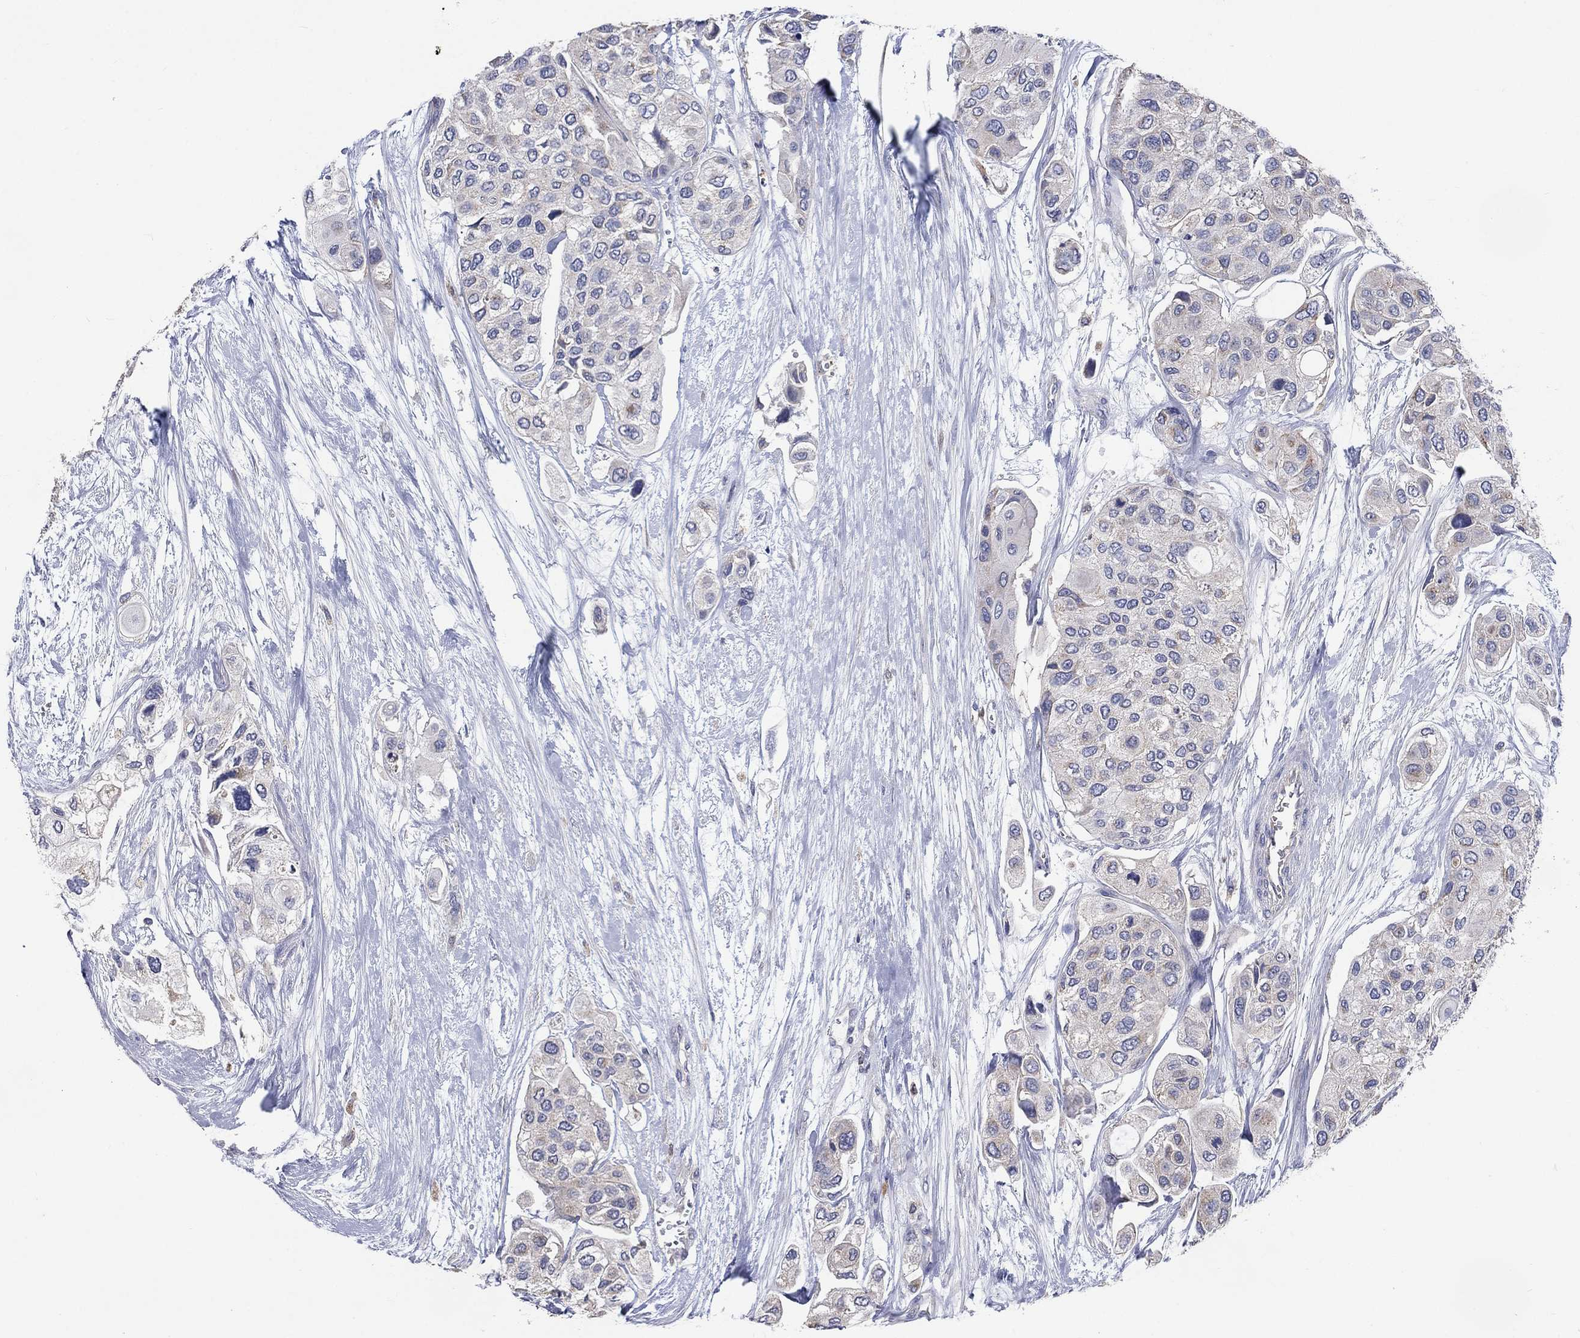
{"staining": {"intensity": "negative", "quantity": "none", "location": "none"}, "tissue": "urothelial cancer", "cell_type": "Tumor cells", "image_type": "cancer", "snomed": [{"axis": "morphology", "description": "Urothelial carcinoma, High grade"}, {"axis": "topography", "description": "Urinary bladder"}], "caption": "Immunohistochemical staining of human urothelial cancer reveals no significant staining in tumor cells.", "gene": "UGT8", "patient": {"sex": "male", "age": 77}}